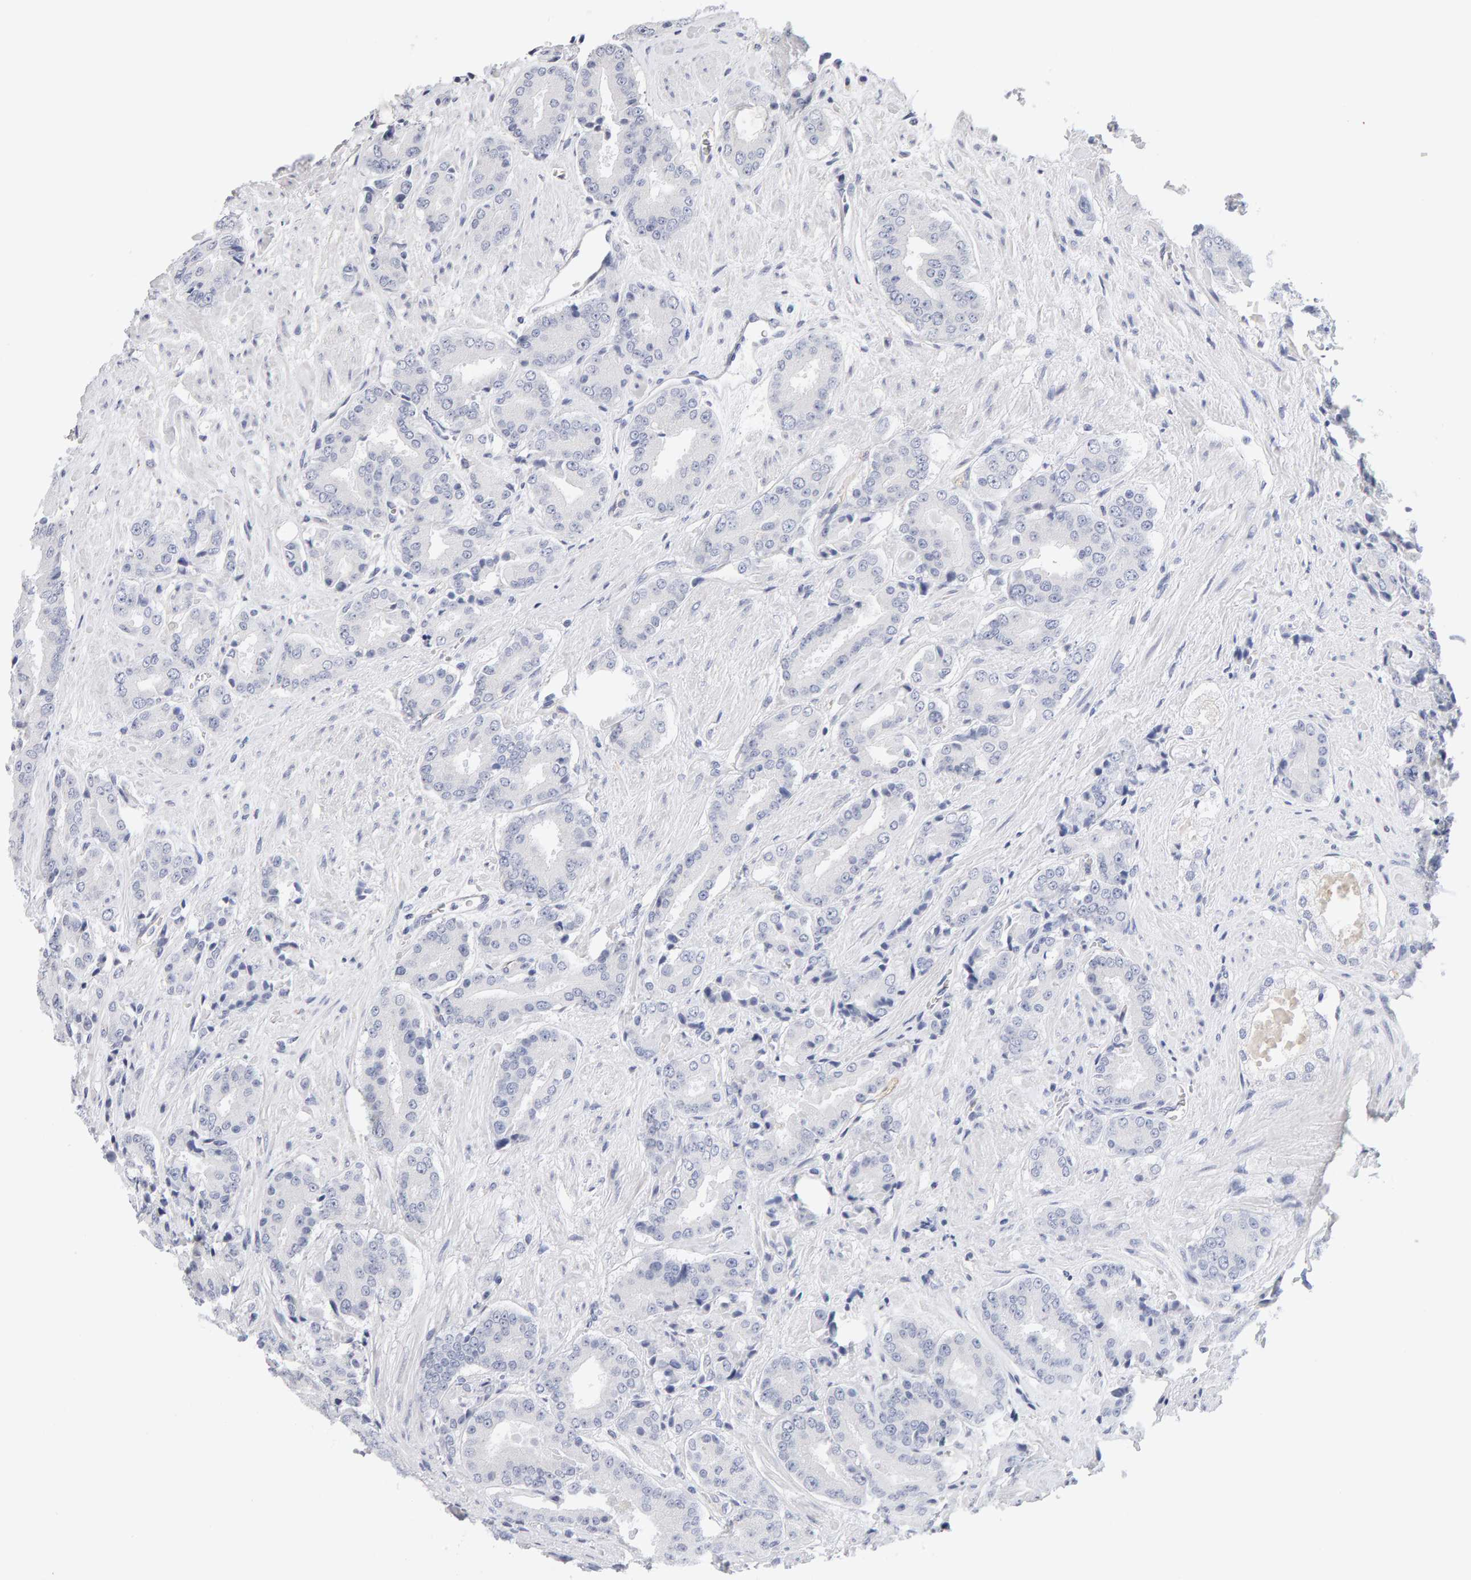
{"staining": {"intensity": "negative", "quantity": "none", "location": "none"}, "tissue": "prostate cancer", "cell_type": "Tumor cells", "image_type": "cancer", "snomed": [{"axis": "morphology", "description": "Adenocarcinoma, High grade"}, {"axis": "topography", "description": "Prostate"}], "caption": "IHC of prostate cancer (adenocarcinoma (high-grade)) shows no expression in tumor cells.", "gene": "METRNL", "patient": {"sex": "male", "age": 71}}